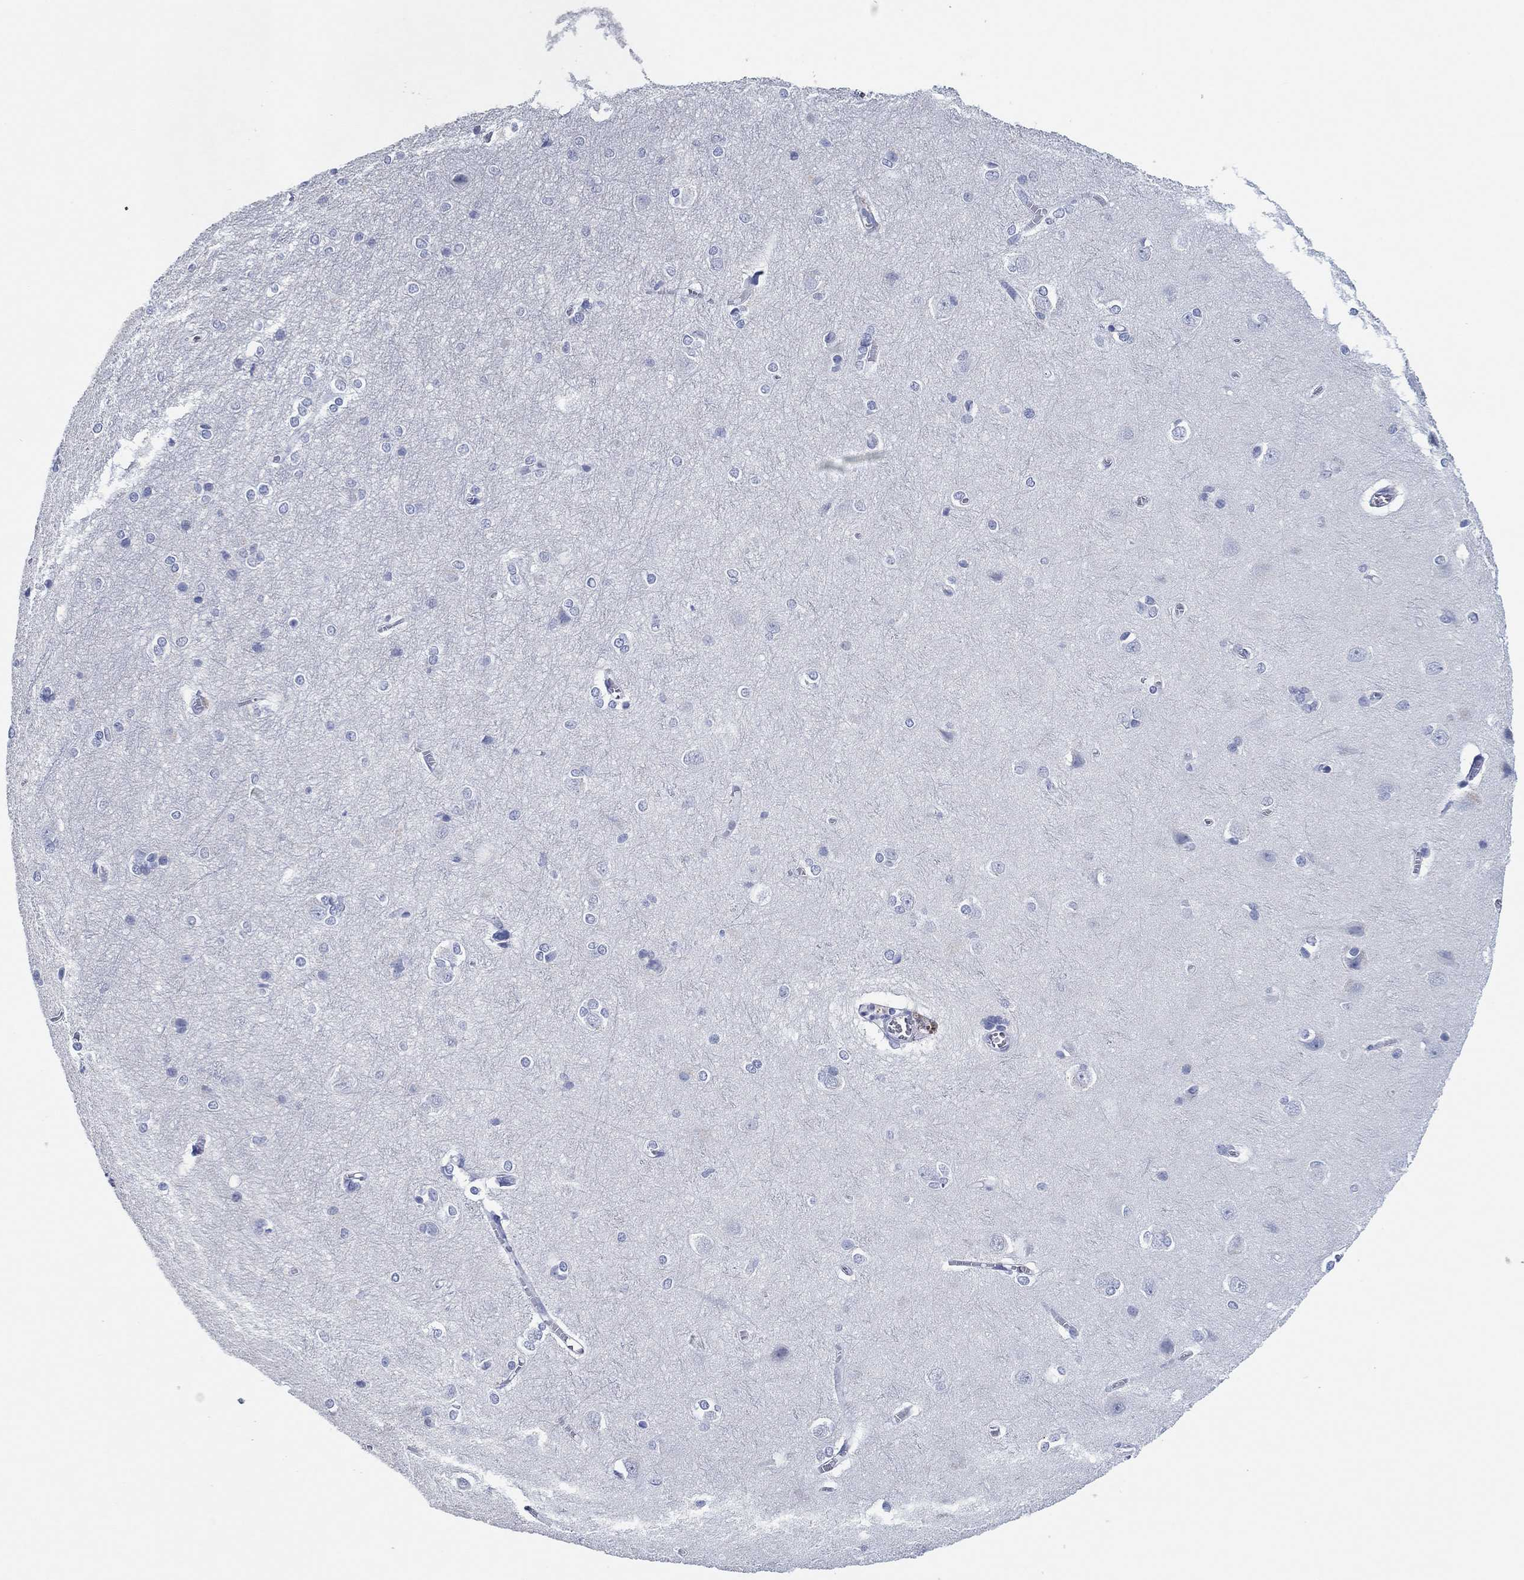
{"staining": {"intensity": "negative", "quantity": "none", "location": "none"}, "tissue": "cerebral cortex", "cell_type": "Endothelial cells", "image_type": "normal", "snomed": [{"axis": "morphology", "description": "Normal tissue, NOS"}, {"axis": "topography", "description": "Cerebral cortex"}], "caption": "The image reveals no significant positivity in endothelial cells of cerebral cortex.", "gene": "POU5F1", "patient": {"sex": "male", "age": 37}}